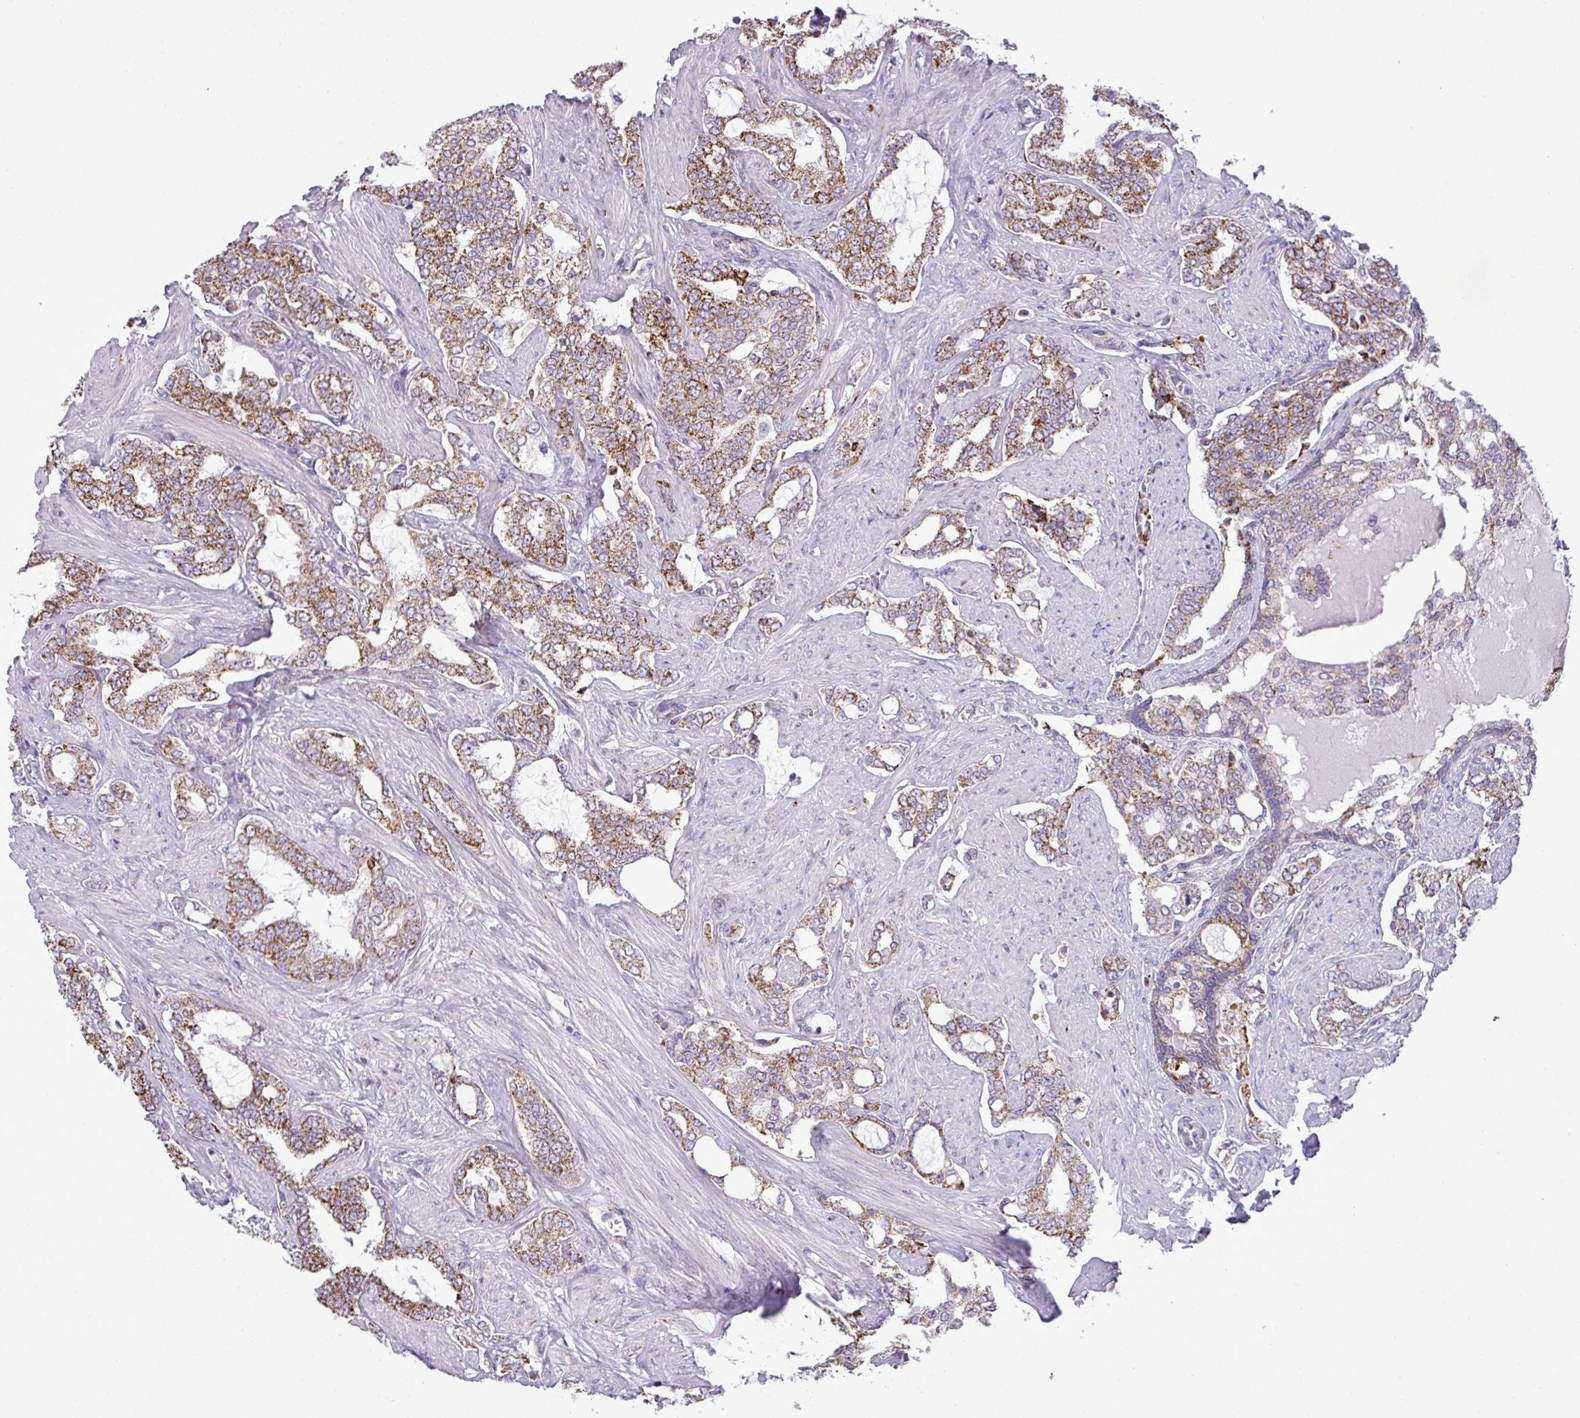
{"staining": {"intensity": "strong", "quantity": ">75%", "location": "cytoplasmic/membranous"}, "tissue": "prostate cancer", "cell_type": "Tumor cells", "image_type": "cancer", "snomed": [{"axis": "morphology", "description": "Adenocarcinoma, High grade"}, {"axis": "topography", "description": "Prostate"}], "caption": "Immunohistochemistry image of prostate adenocarcinoma (high-grade) stained for a protein (brown), which demonstrates high levels of strong cytoplasmic/membranous staining in about >75% of tumor cells.", "gene": "ZNF81", "patient": {"sex": "male", "age": 64}}